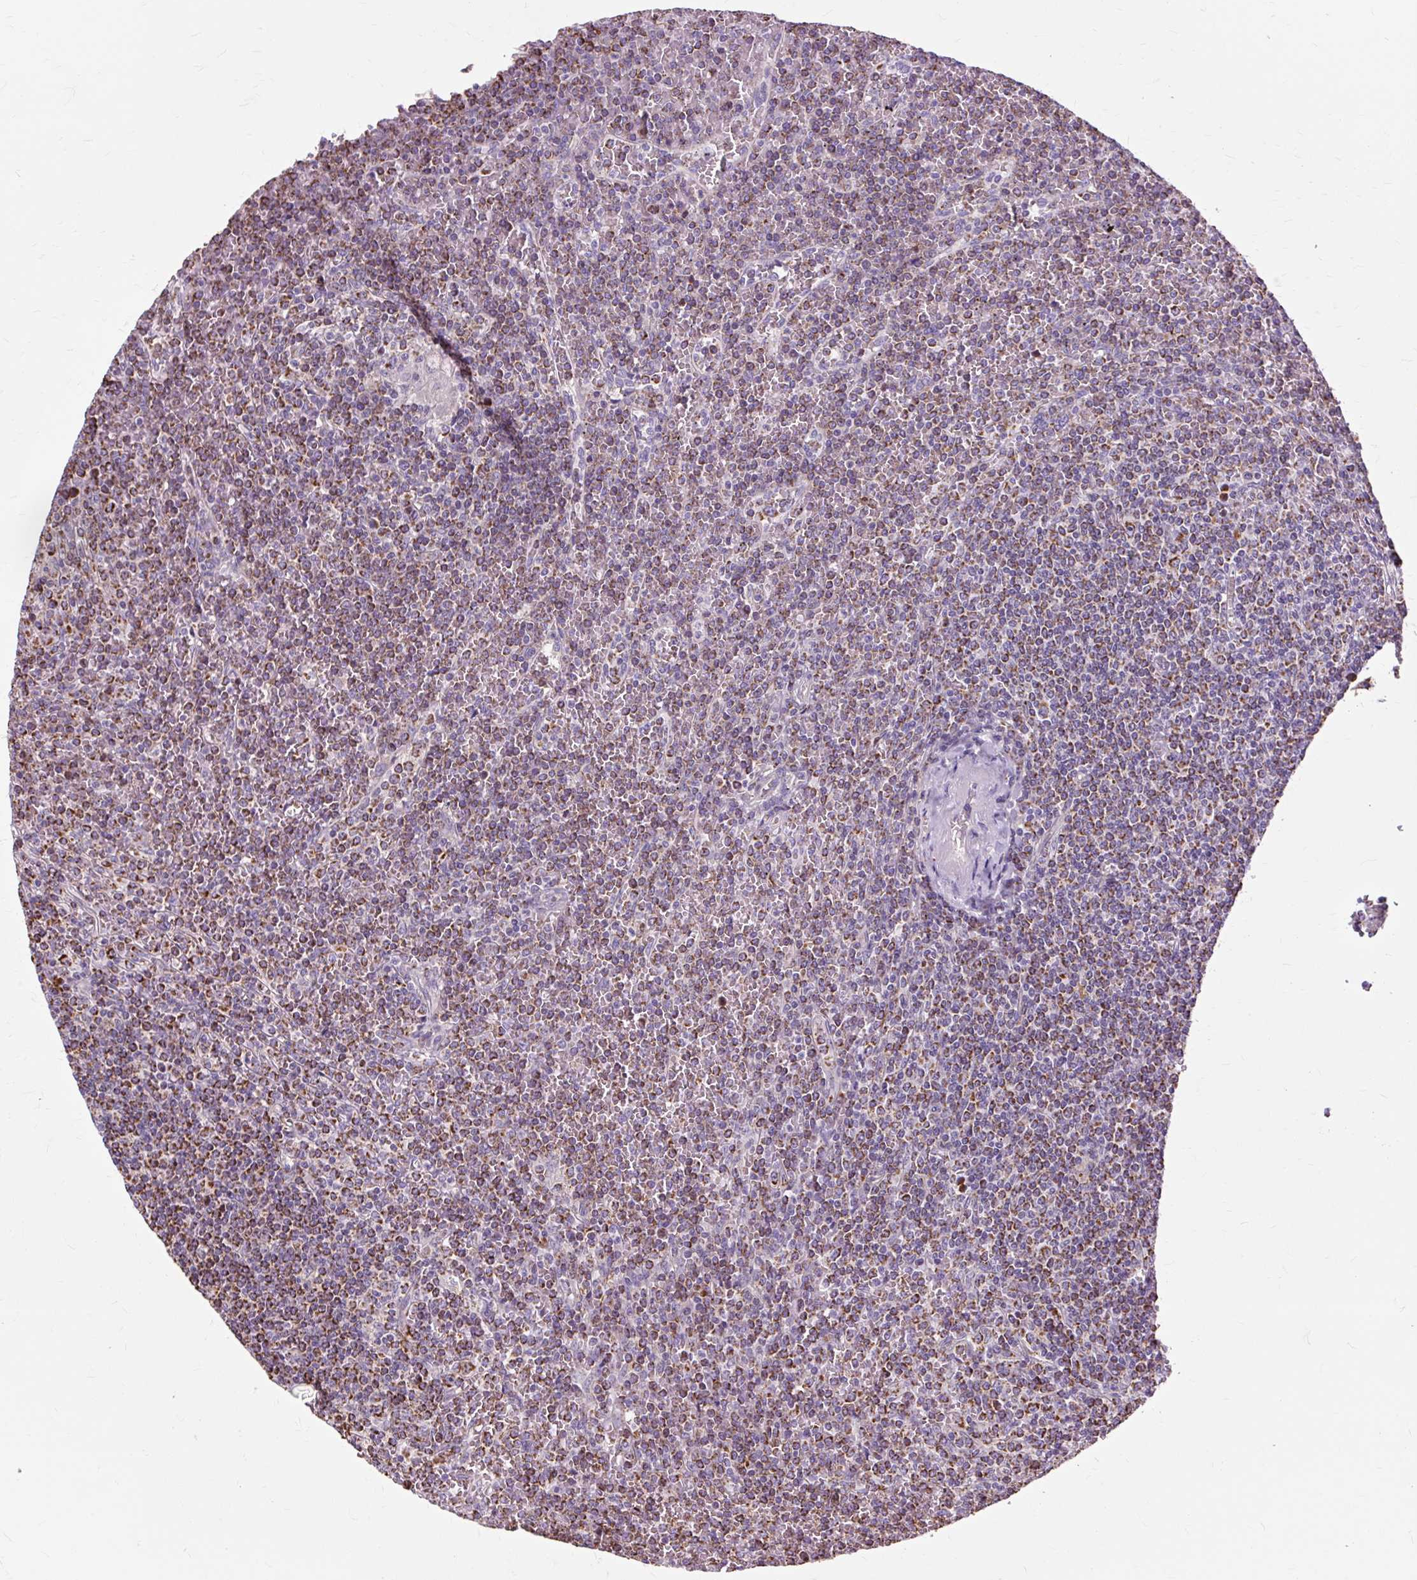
{"staining": {"intensity": "moderate", "quantity": ">75%", "location": "cytoplasmic/membranous"}, "tissue": "lymphoma", "cell_type": "Tumor cells", "image_type": "cancer", "snomed": [{"axis": "morphology", "description": "Malignant lymphoma, non-Hodgkin's type, Low grade"}, {"axis": "topography", "description": "Spleen"}], "caption": "Tumor cells exhibit medium levels of moderate cytoplasmic/membranous staining in approximately >75% of cells in lymphoma.", "gene": "PDZD2", "patient": {"sex": "female", "age": 19}}